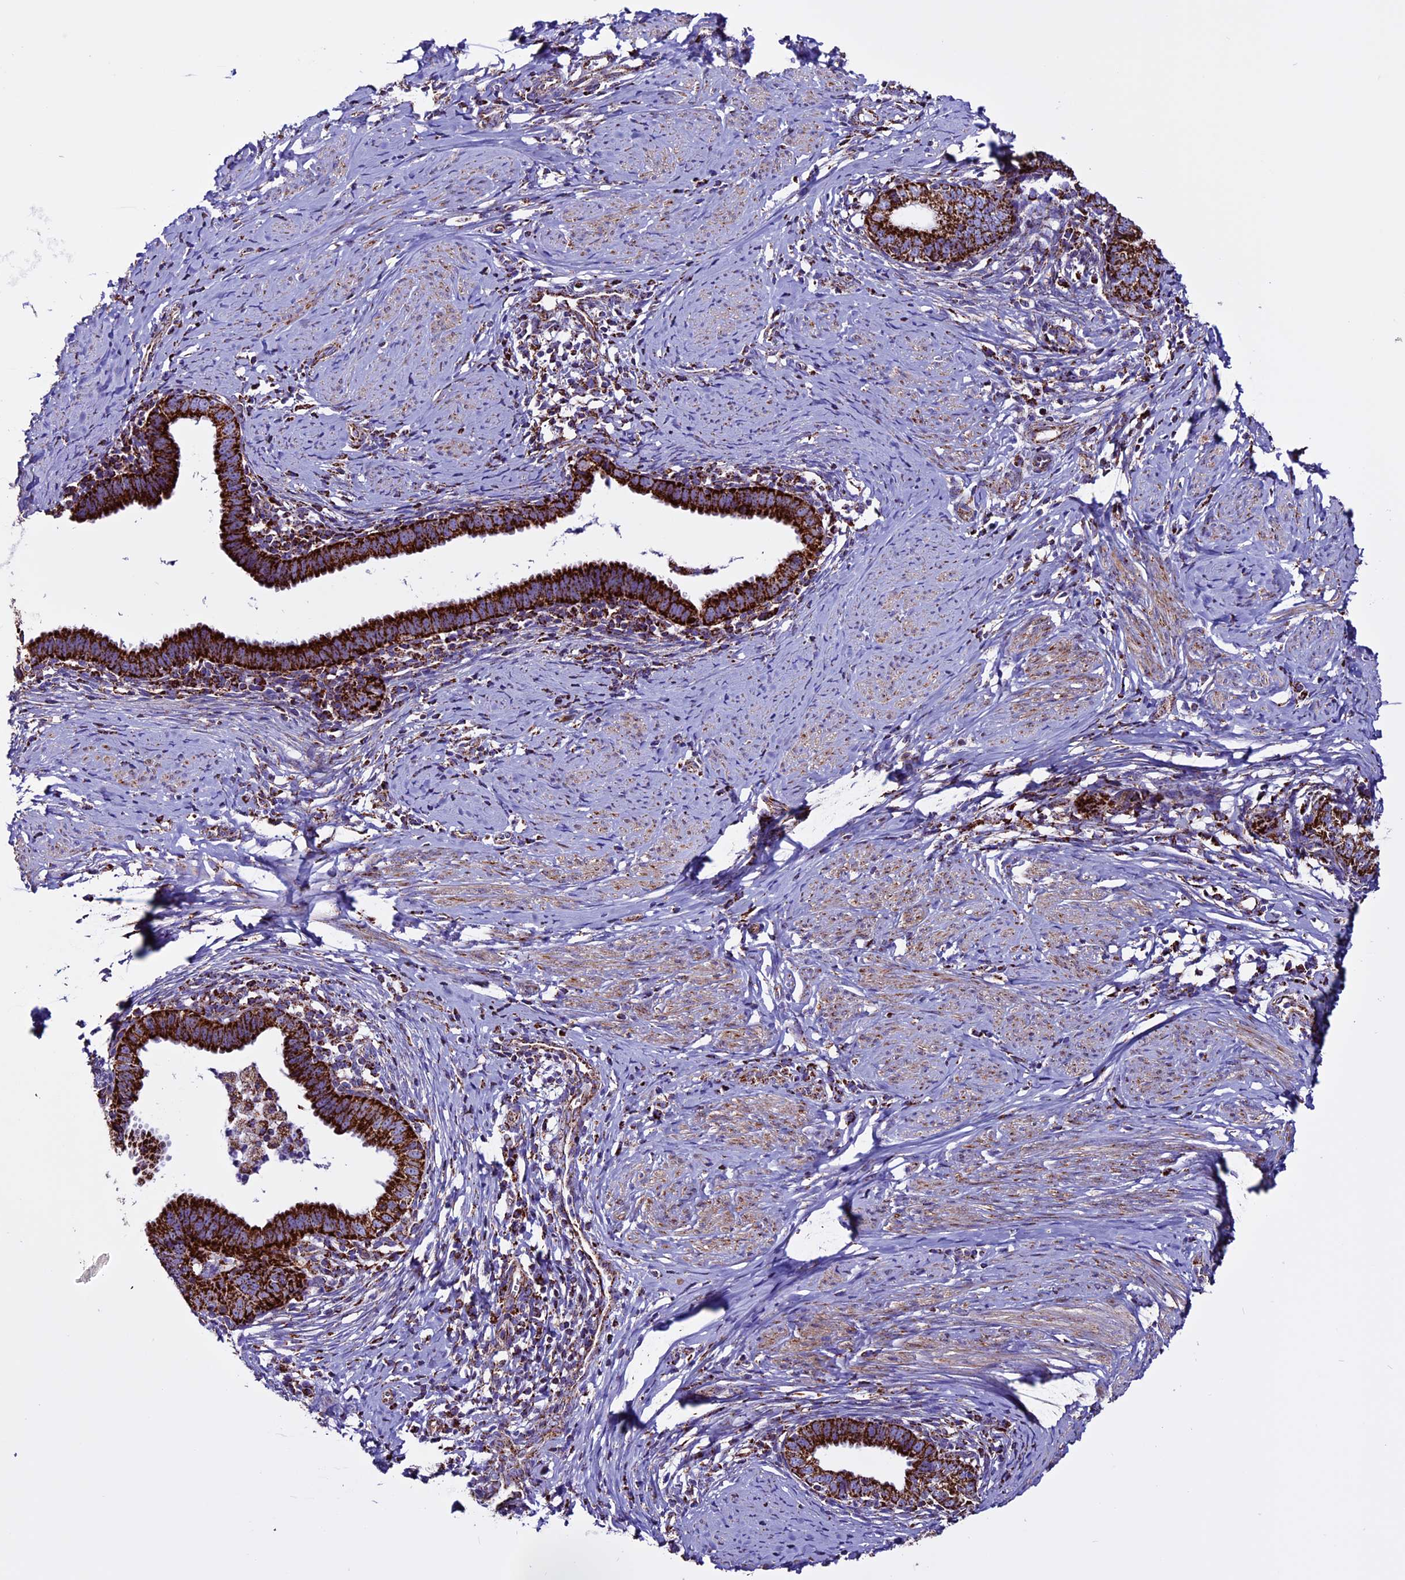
{"staining": {"intensity": "strong", "quantity": ">75%", "location": "cytoplasmic/membranous"}, "tissue": "cervical cancer", "cell_type": "Tumor cells", "image_type": "cancer", "snomed": [{"axis": "morphology", "description": "Adenocarcinoma, NOS"}, {"axis": "topography", "description": "Cervix"}], "caption": "The image displays staining of cervical adenocarcinoma, revealing strong cytoplasmic/membranous protein staining (brown color) within tumor cells.", "gene": "CX3CL1", "patient": {"sex": "female", "age": 36}}